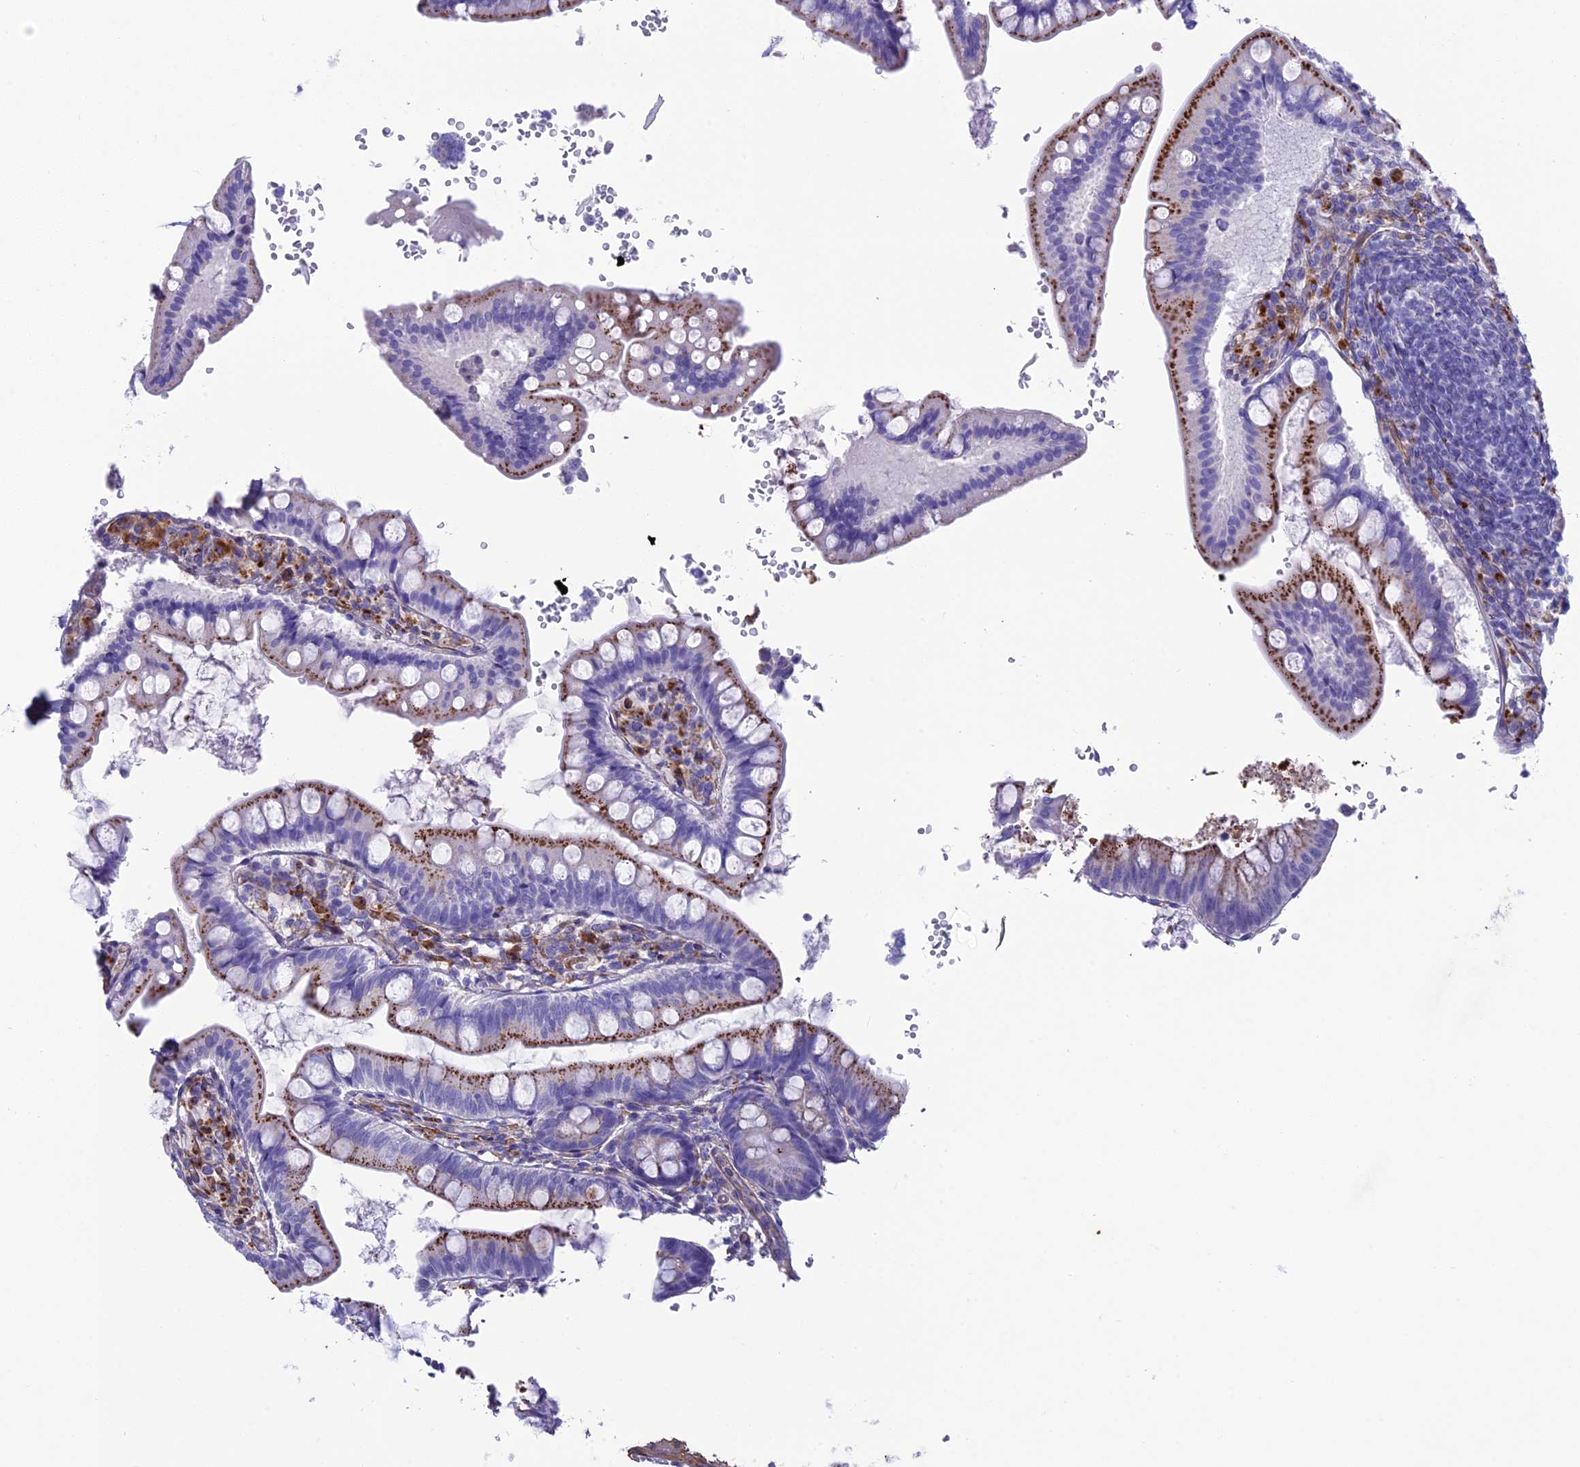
{"staining": {"intensity": "moderate", "quantity": "25%-75%", "location": "cytoplasmic/membranous"}, "tissue": "small intestine", "cell_type": "Glandular cells", "image_type": "normal", "snomed": [{"axis": "morphology", "description": "Normal tissue, NOS"}, {"axis": "topography", "description": "Small intestine"}], "caption": "The micrograph shows immunohistochemical staining of normal small intestine. There is moderate cytoplasmic/membranous staining is identified in approximately 25%-75% of glandular cells.", "gene": "TNS1", "patient": {"sex": "male", "age": 7}}